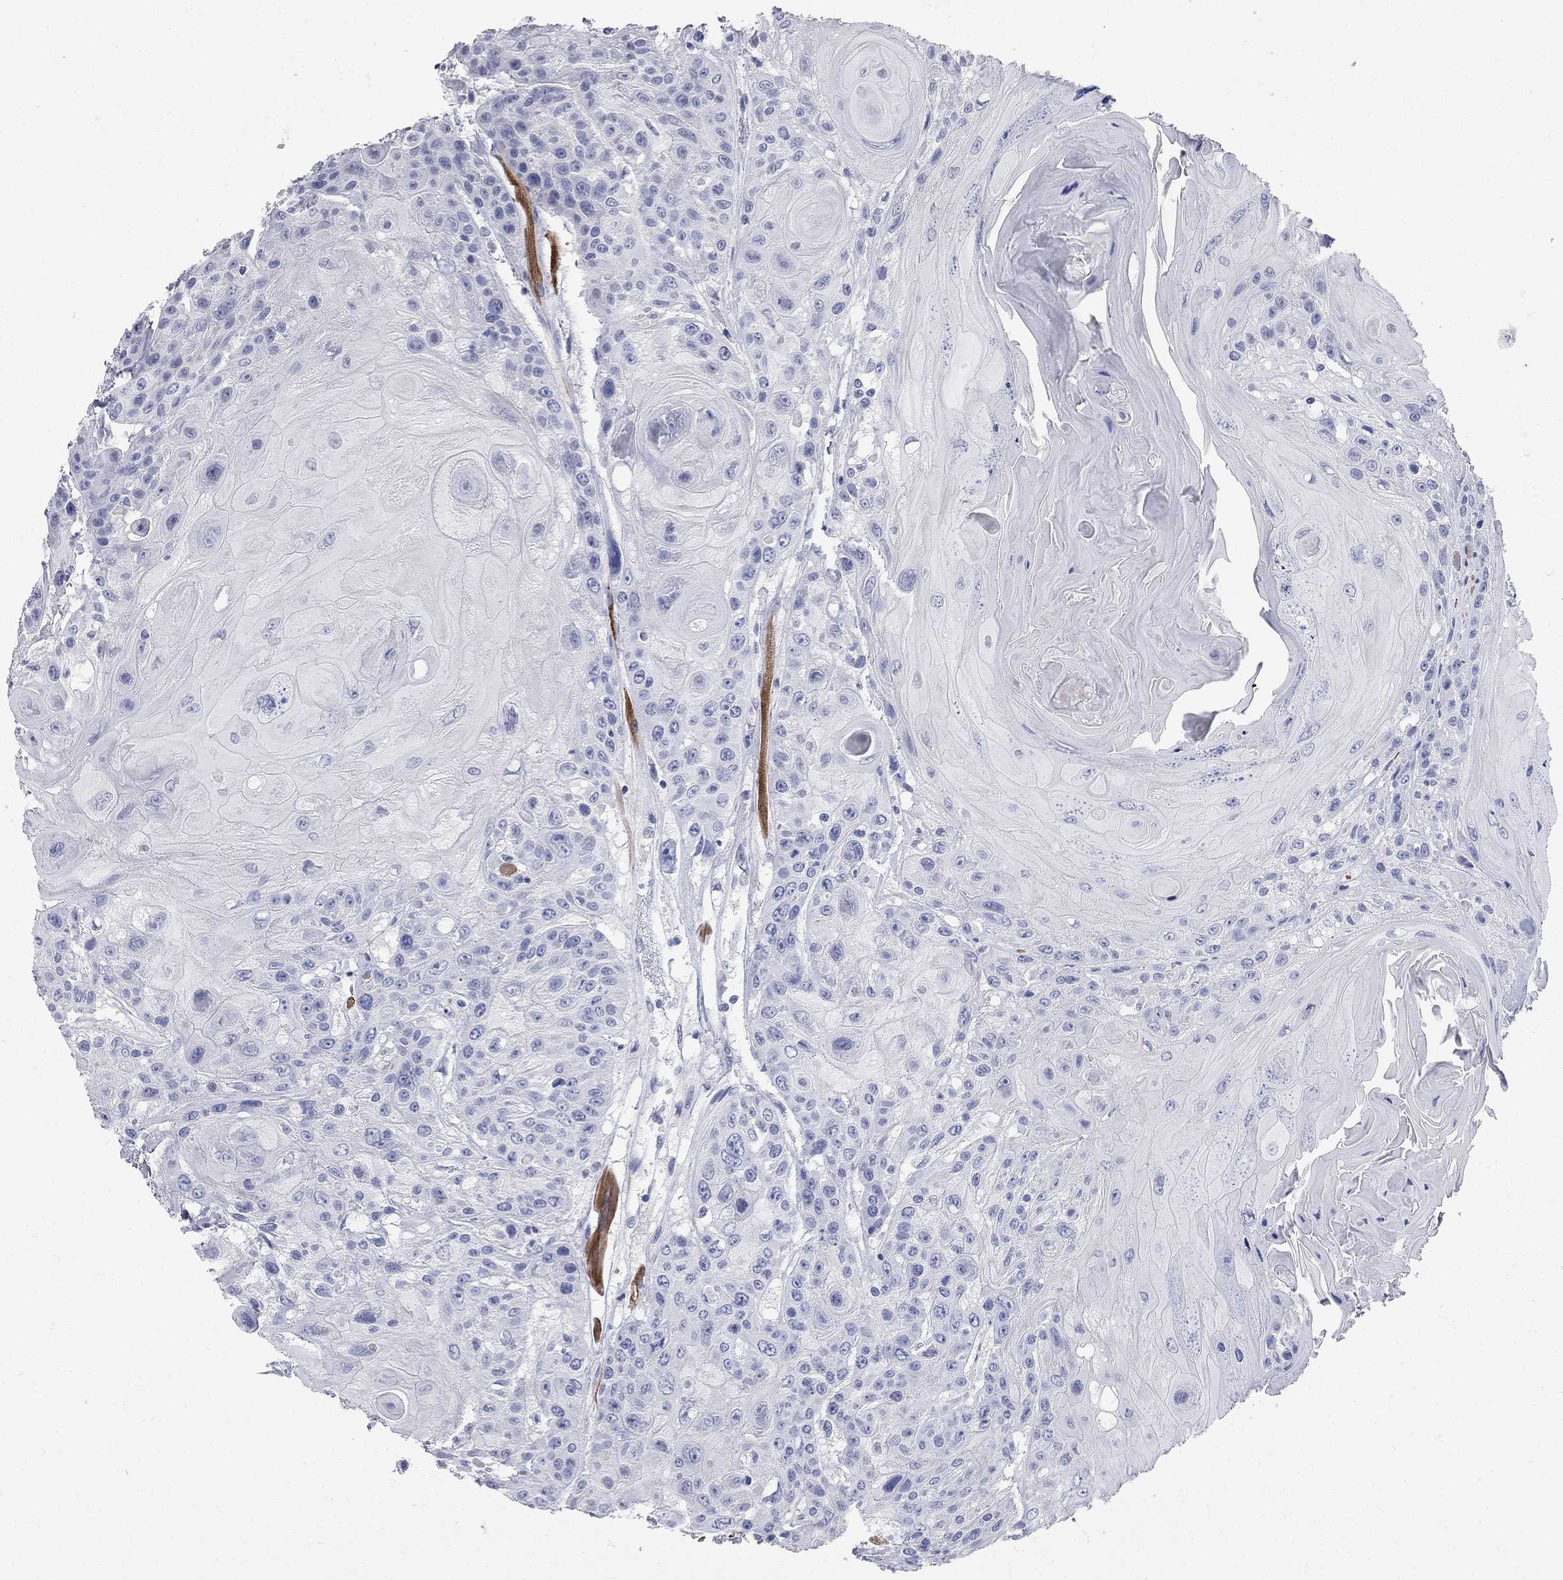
{"staining": {"intensity": "negative", "quantity": "none", "location": "none"}, "tissue": "head and neck cancer", "cell_type": "Tumor cells", "image_type": "cancer", "snomed": [{"axis": "morphology", "description": "Squamous cell carcinoma, NOS"}, {"axis": "topography", "description": "Head-Neck"}], "caption": "Immunohistochemistry of head and neck cancer (squamous cell carcinoma) demonstrates no expression in tumor cells. (Brightfield microscopy of DAB (3,3'-diaminobenzidine) immunohistochemistry (IHC) at high magnification).", "gene": "BPIFB1", "patient": {"sex": "female", "age": 59}}